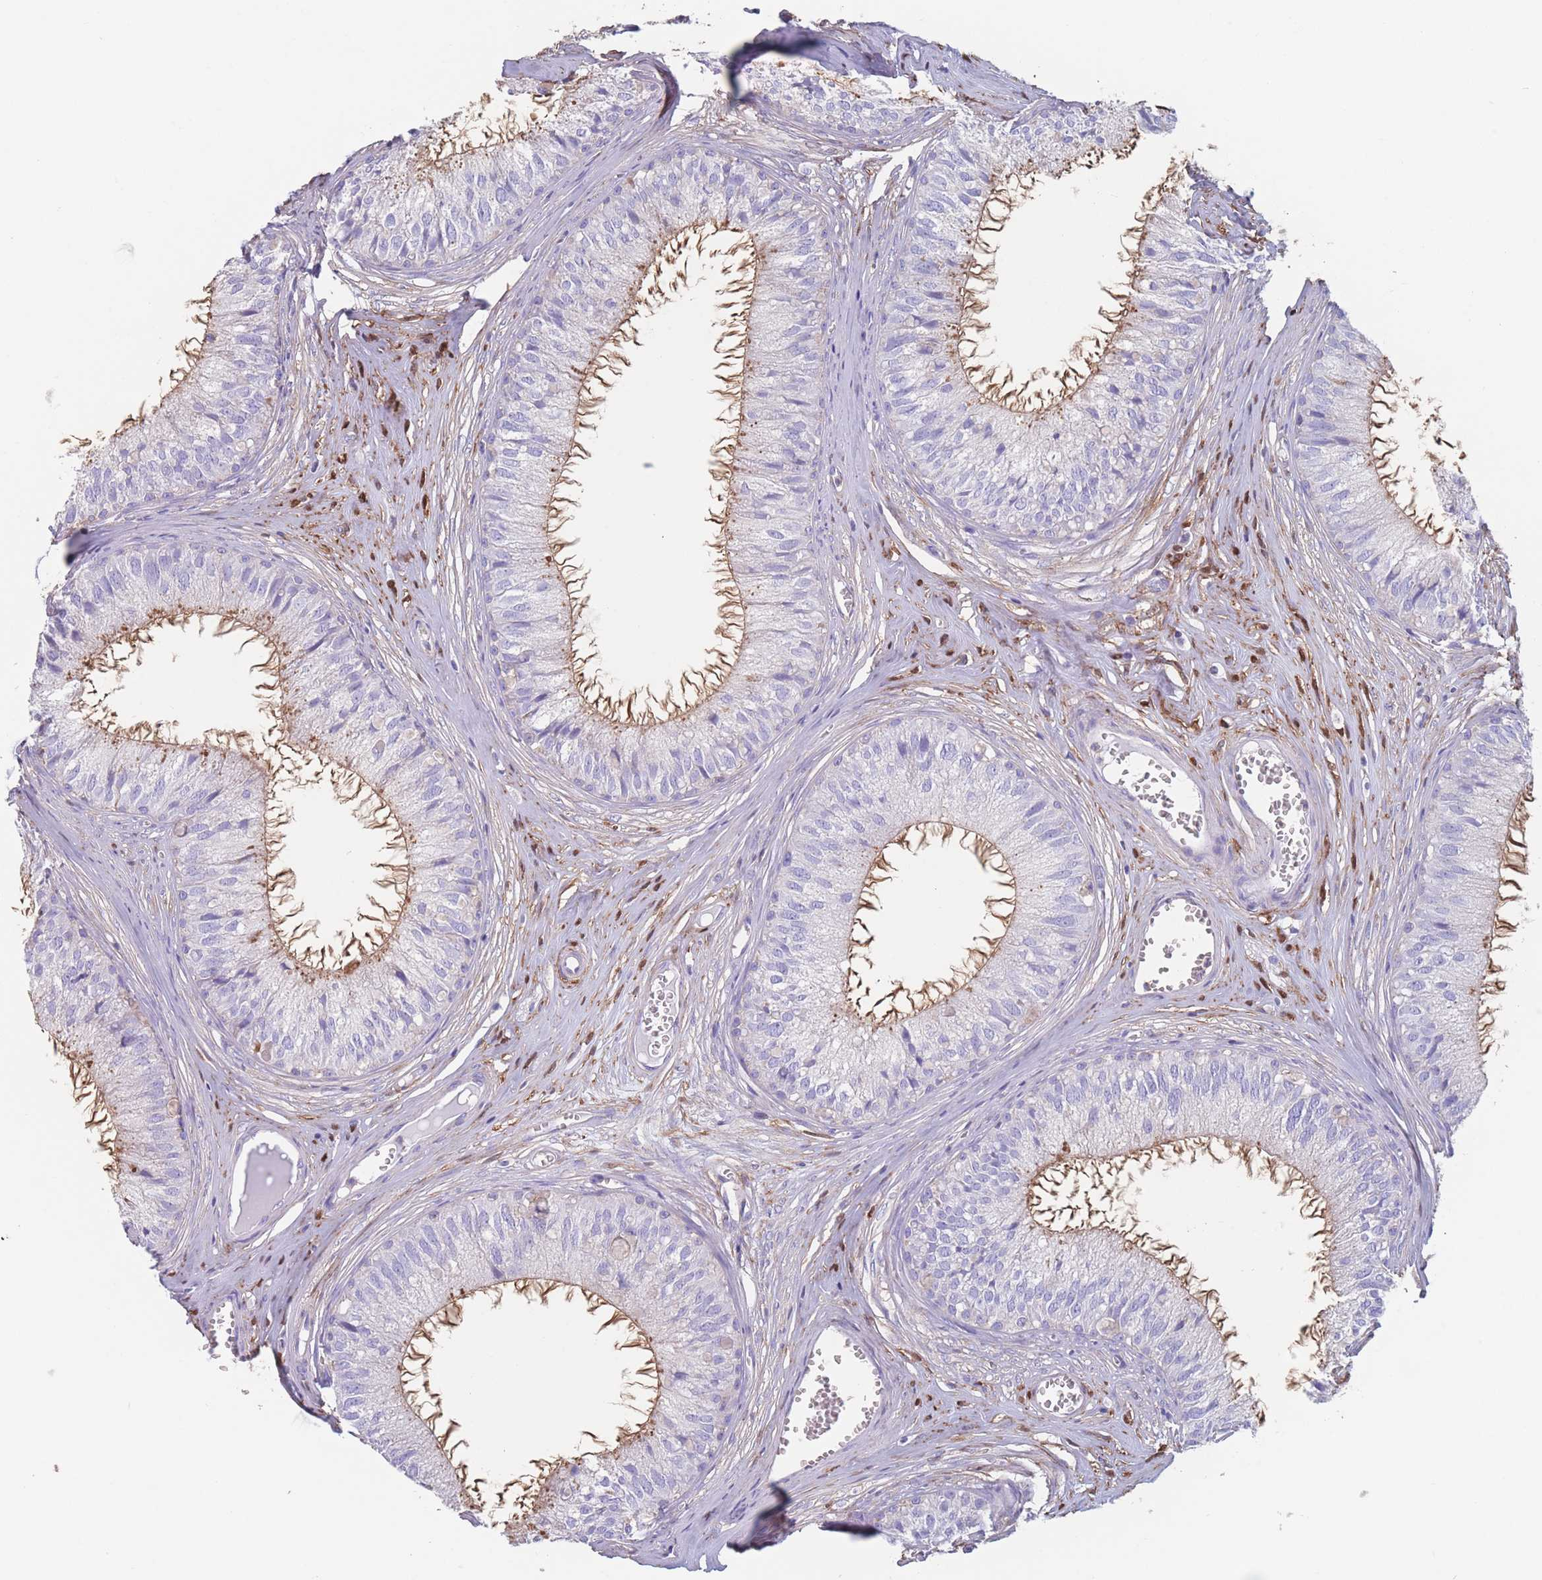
{"staining": {"intensity": "moderate", "quantity": ">75%", "location": "cytoplasmic/membranous"}, "tissue": "epididymis", "cell_type": "Glandular cells", "image_type": "normal", "snomed": [{"axis": "morphology", "description": "Normal tissue, NOS"}, {"axis": "topography", "description": "Epididymis"}], "caption": "Epididymis stained with a brown dye reveals moderate cytoplasmic/membranous positive staining in about >75% of glandular cells.", "gene": "ADH1A", "patient": {"sex": "male", "age": 36}}